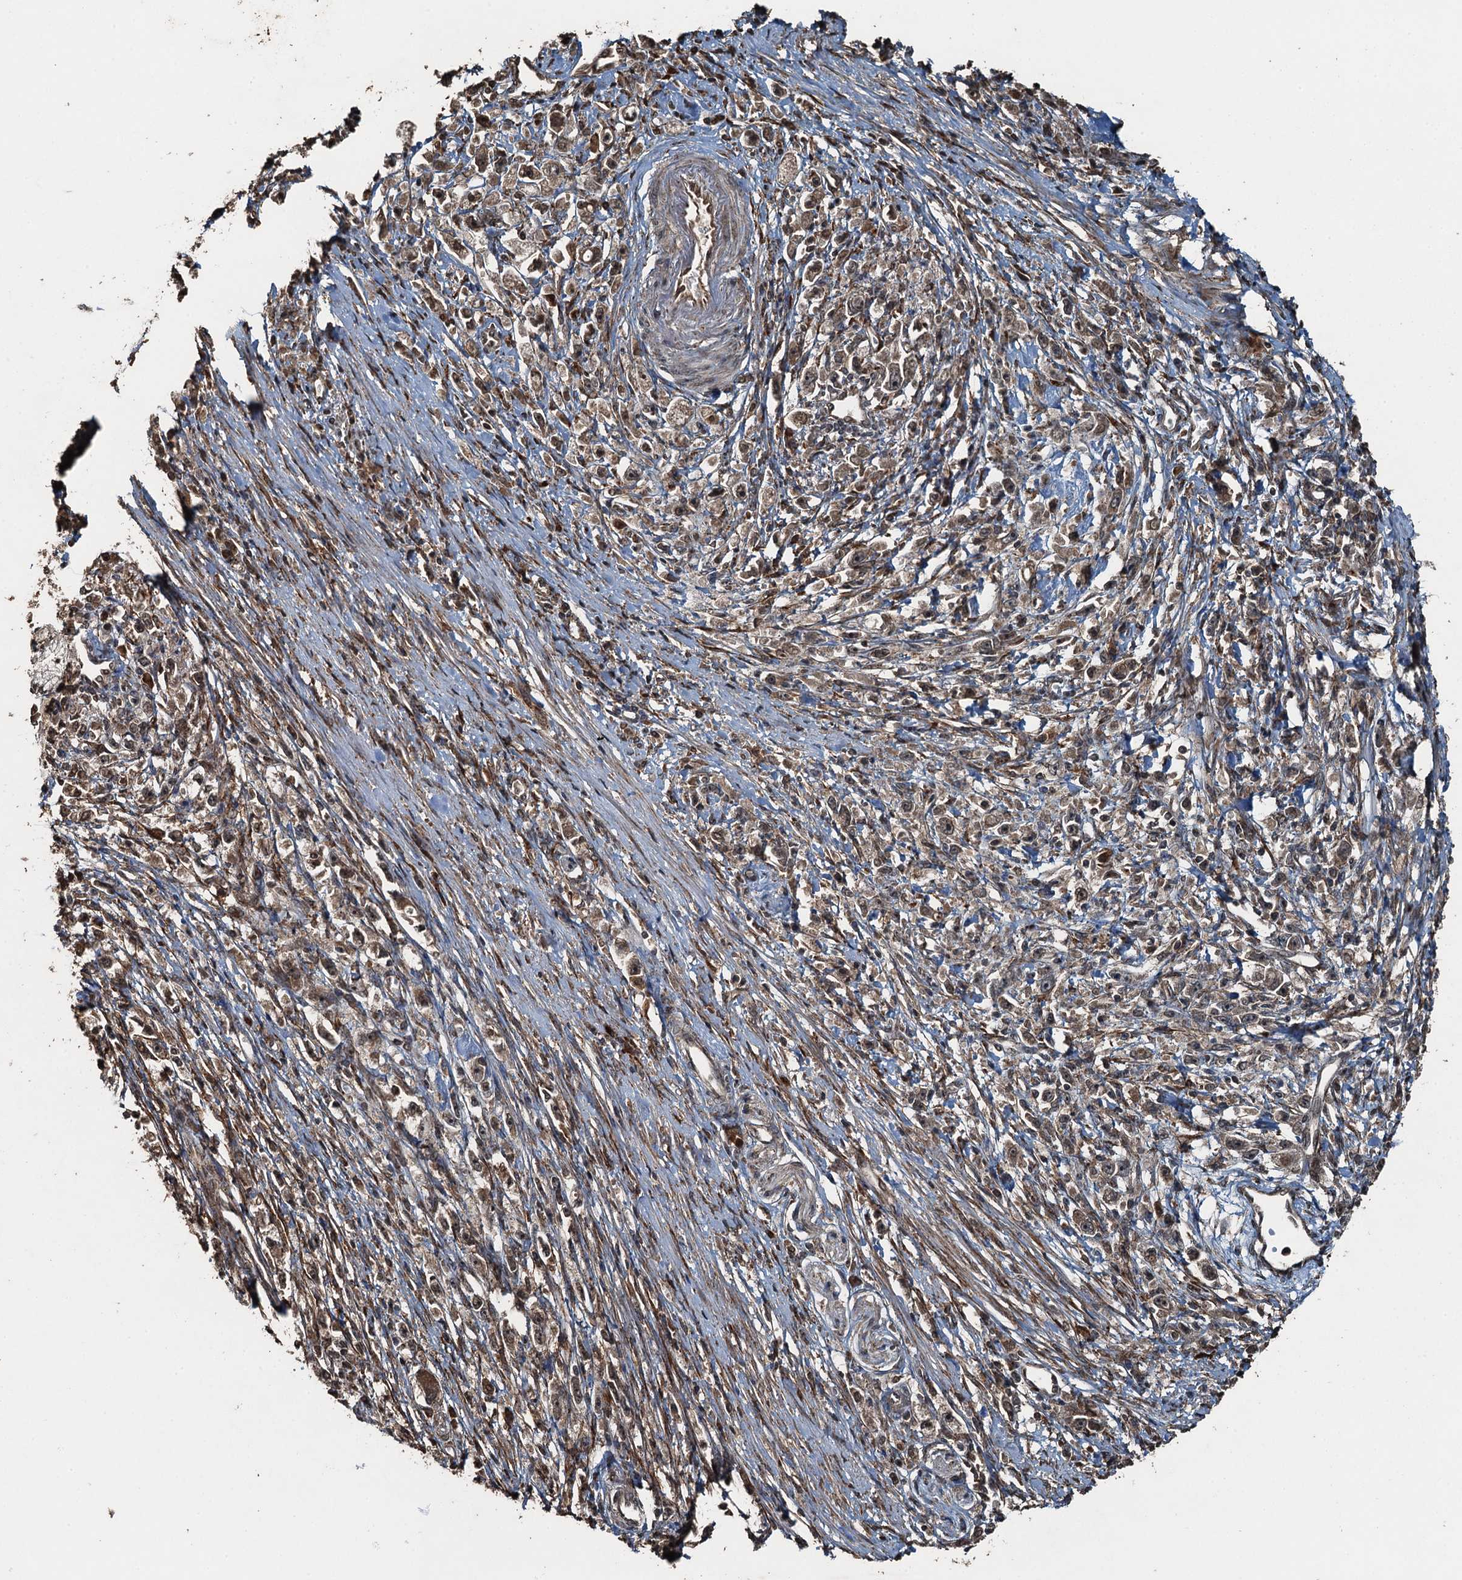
{"staining": {"intensity": "moderate", "quantity": ">75%", "location": "cytoplasmic/membranous,nuclear"}, "tissue": "stomach cancer", "cell_type": "Tumor cells", "image_type": "cancer", "snomed": [{"axis": "morphology", "description": "Adenocarcinoma, NOS"}, {"axis": "topography", "description": "Stomach"}], "caption": "Brown immunohistochemical staining in human stomach adenocarcinoma exhibits moderate cytoplasmic/membranous and nuclear staining in approximately >75% of tumor cells.", "gene": "TCTN1", "patient": {"sex": "female", "age": 59}}